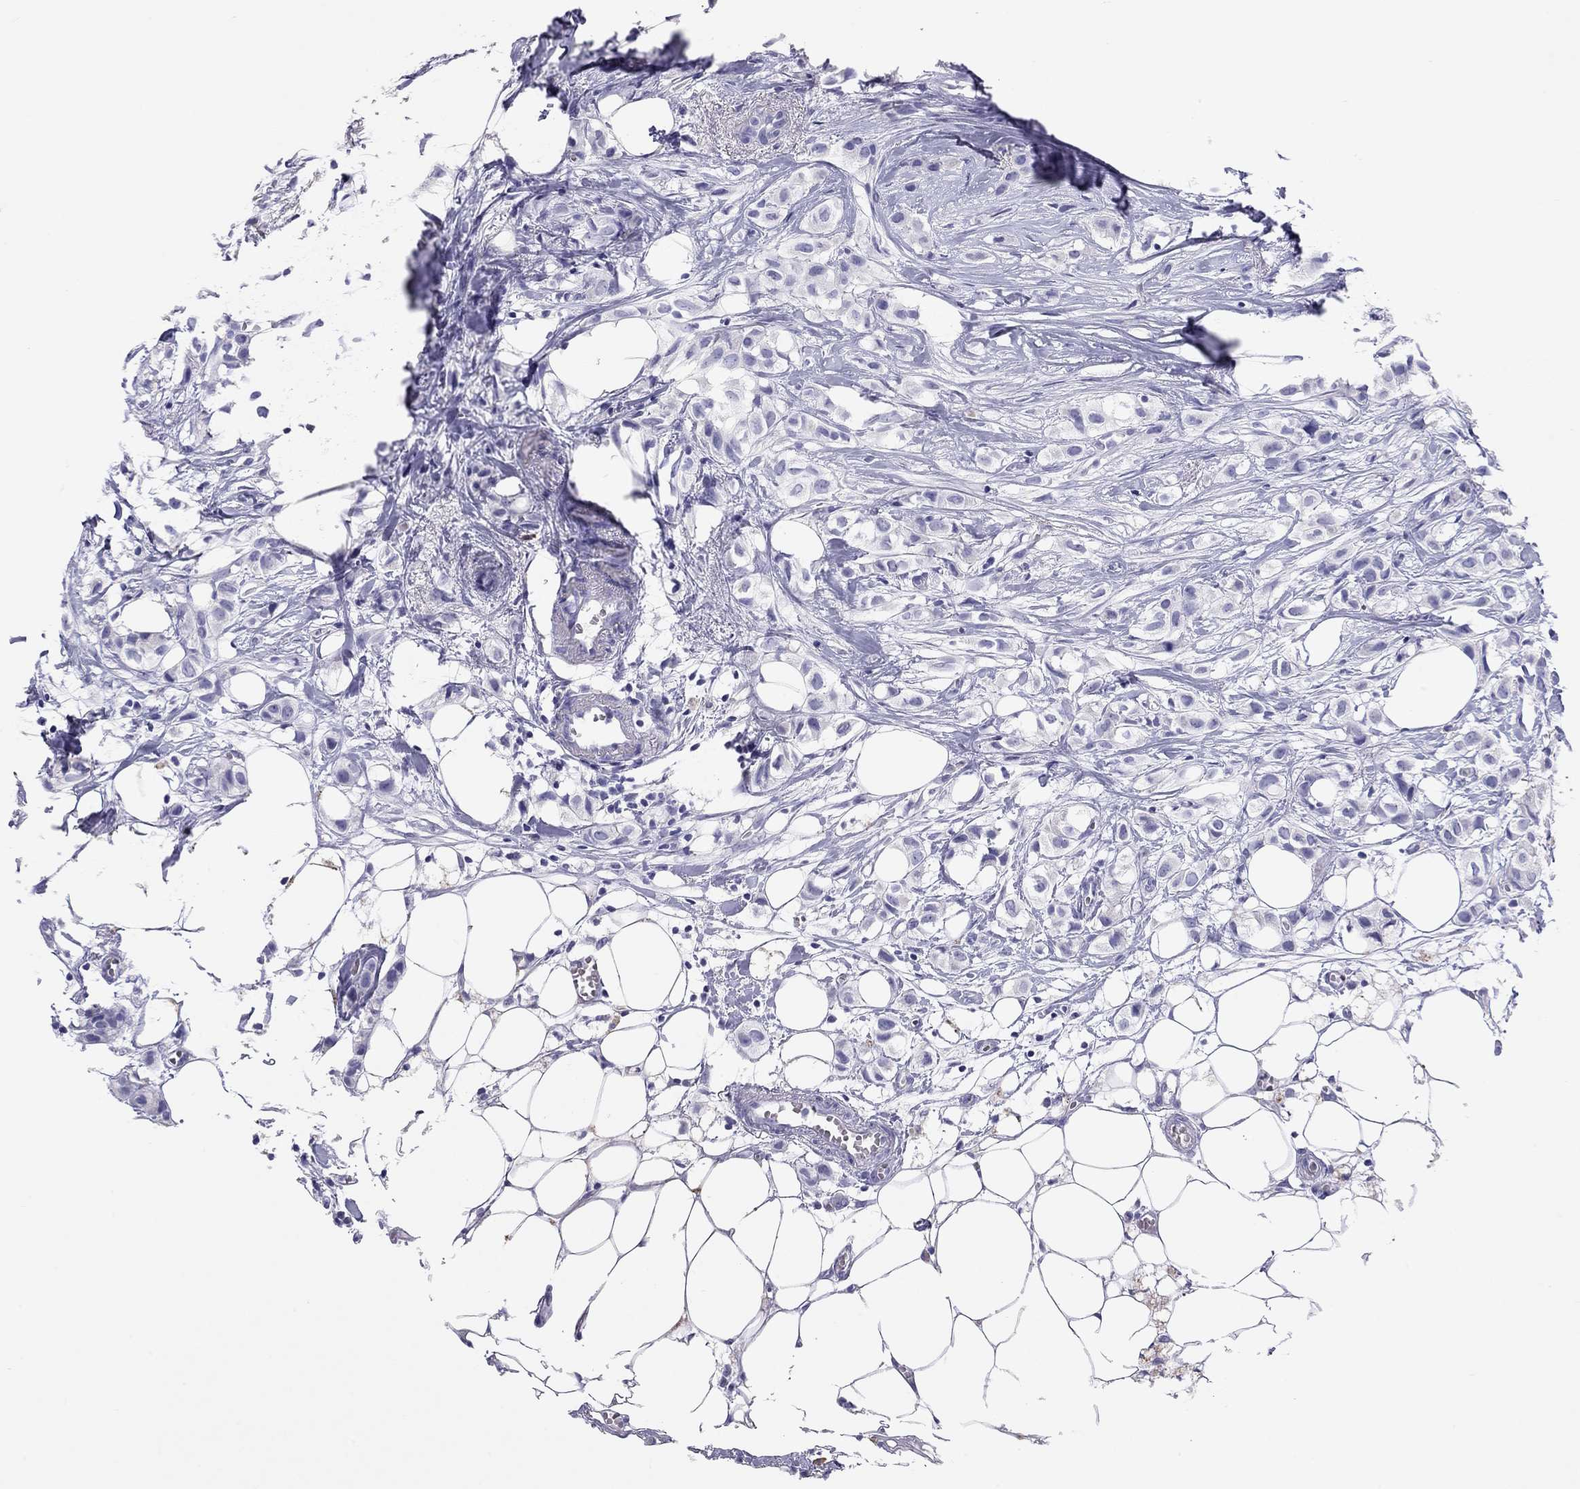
{"staining": {"intensity": "negative", "quantity": "none", "location": "none"}, "tissue": "breast cancer", "cell_type": "Tumor cells", "image_type": "cancer", "snomed": [{"axis": "morphology", "description": "Duct carcinoma"}, {"axis": "topography", "description": "Breast"}], "caption": "Breast cancer (infiltrating ductal carcinoma) was stained to show a protein in brown. There is no significant staining in tumor cells.", "gene": "CALHM1", "patient": {"sex": "female", "age": 85}}